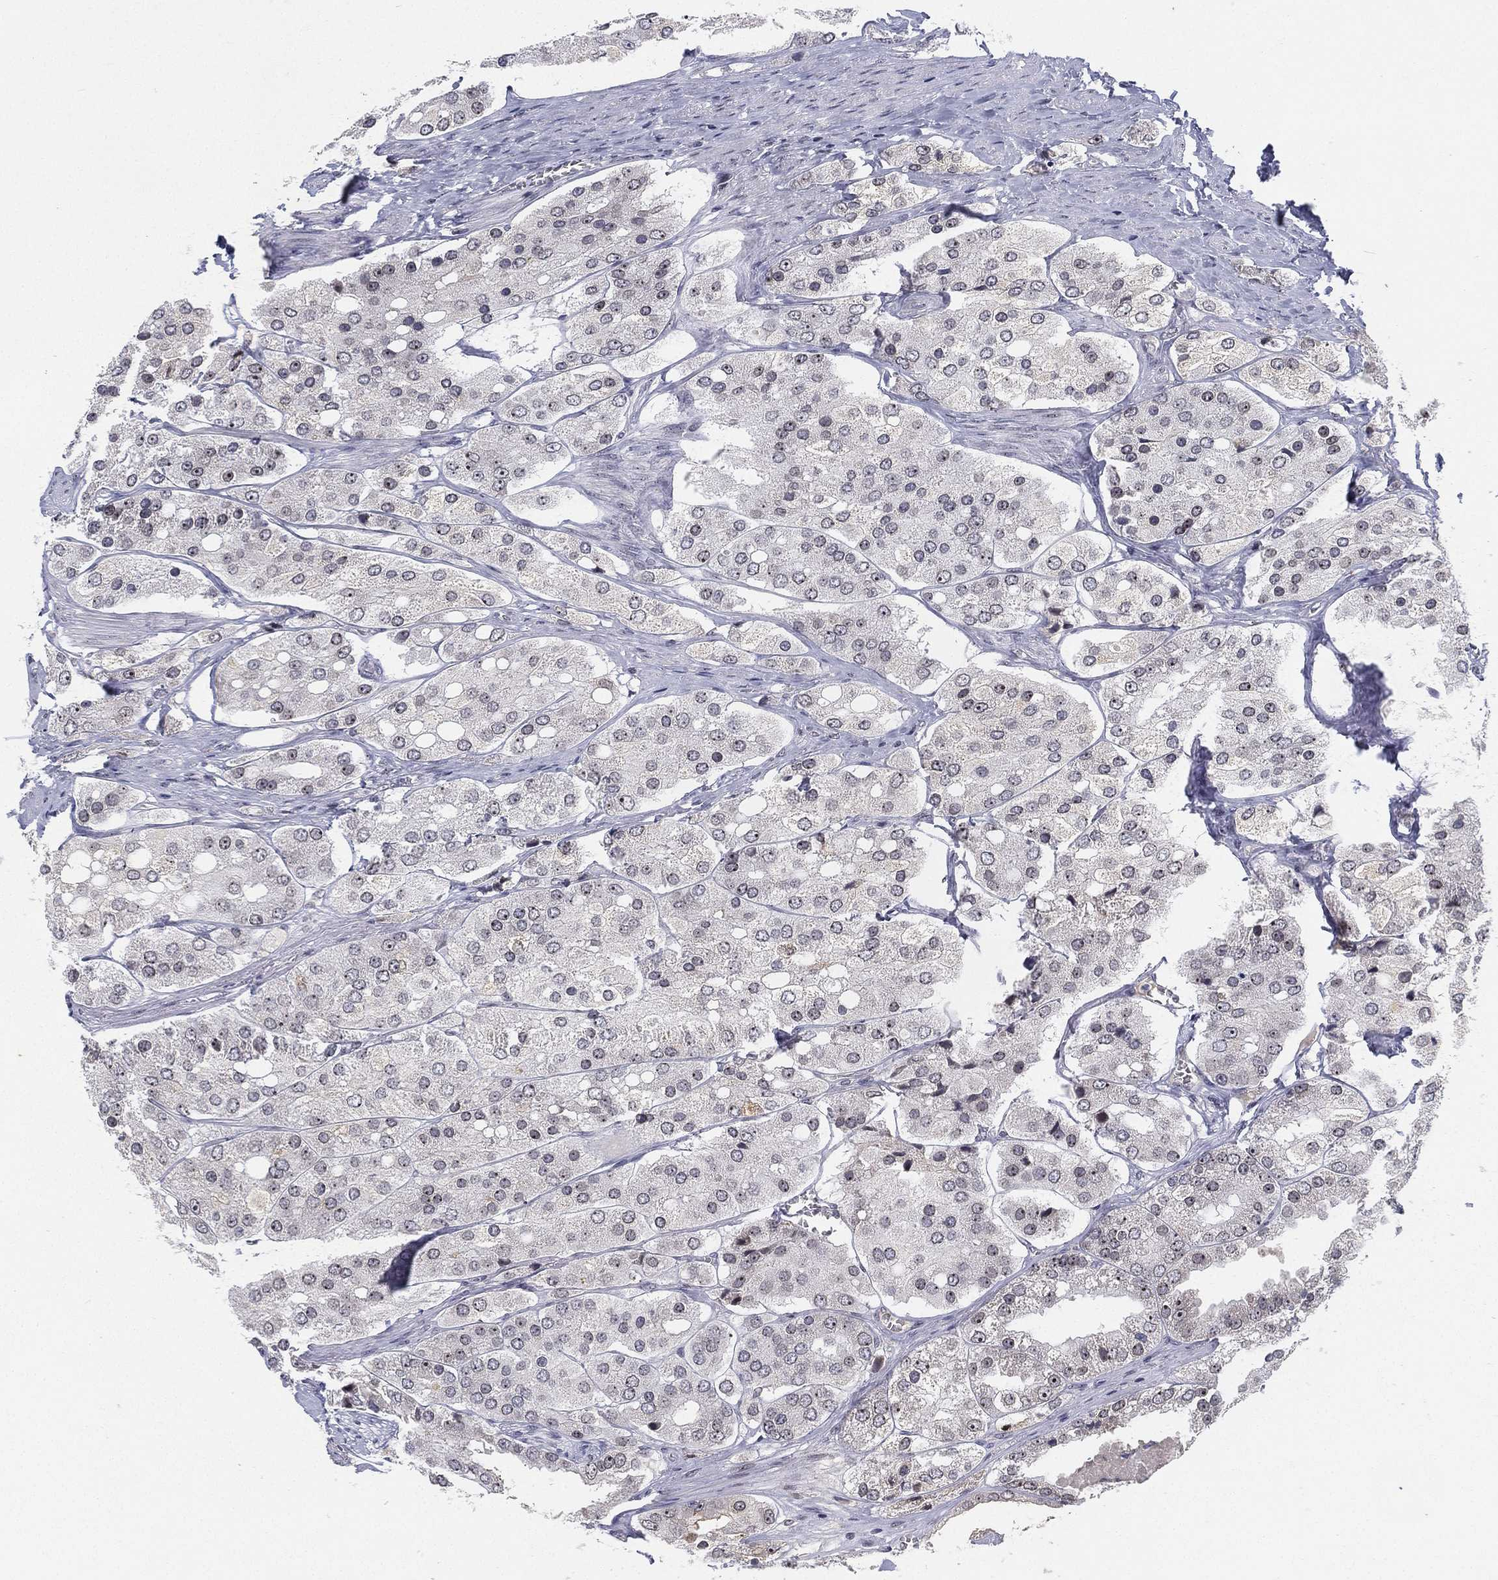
{"staining": {"intensity": "negative", "quantity": "none", "location": "none"}, "tissue": "prostate cancer", "cell_type": "Tumor cells", "image_type": "cancer", "snomed": [{"axis": "morphology", "description": "Adenocarcinoma, Low grade"}, {"axis": "topography", "description": "Prostate"}], "caption": "Image shows no protein staining in tumor cells of prostate cancer tissue.", "gene": "MS4A8", "patient": {"sex": "male", "age": 69}}